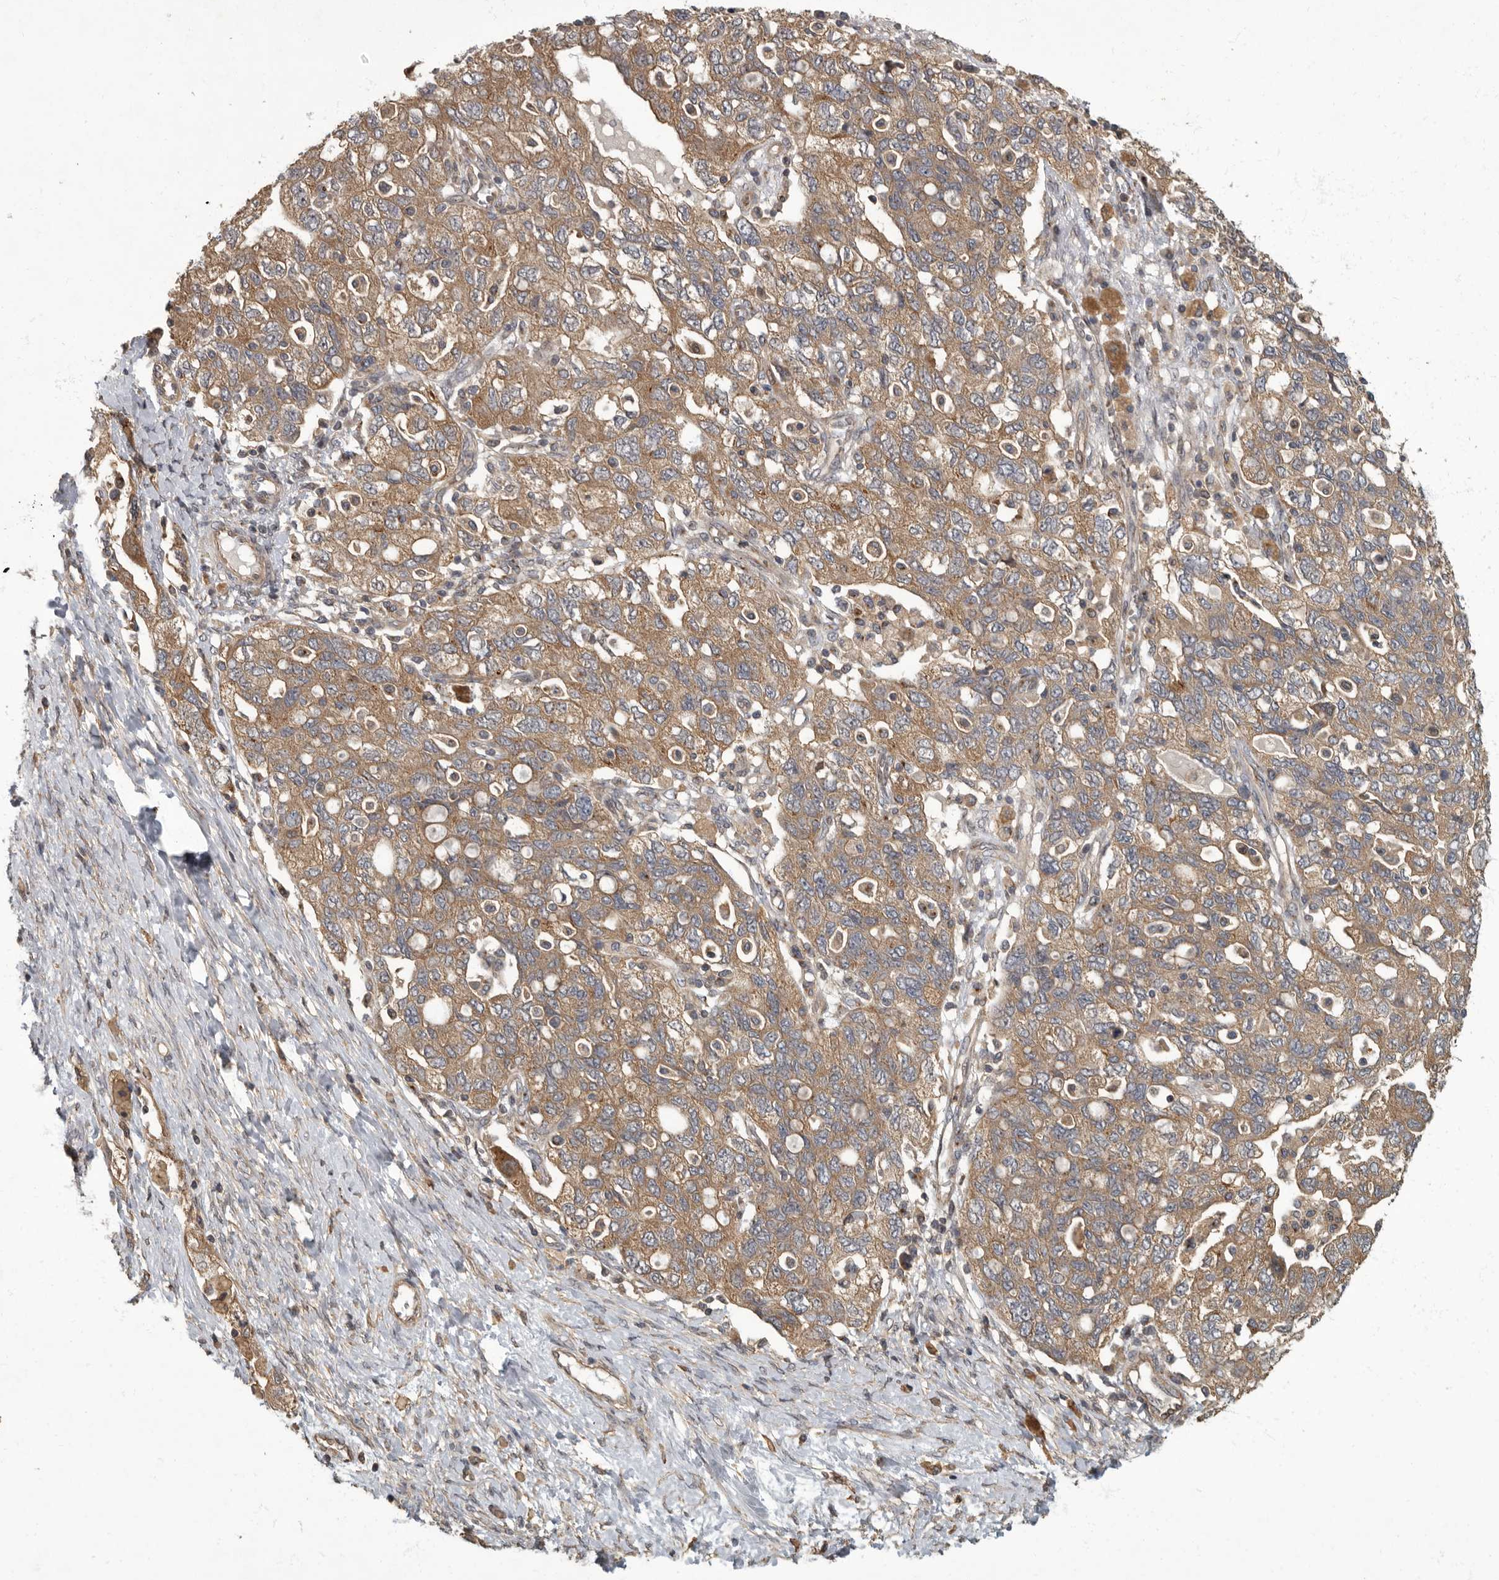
{"staining": {"intensity": "moderate", "quantity": ">75%", "location": "cytoplasmic/membranous"}, "tissue": "ovarian cancer", "cell_type": "Tumor cells", "image_type": "cancer", "snomed": [{"axis": "morphology", "description": "Carcinoma, NOS"}, {"axis": "morphology", "description": "Cystadenocarcinoma, serous, NOS"}, {"axis": "topography", "description": "Ovary"}], "caption": "A brown stain shows moderate cytoplasmic/membranous staining of a protein in ovarian cancer tumor cells. The protein of interest is shown in brown color, while the nuclei are stained blue.", "gene": "IQCK", "patient": {"sex": "female", "age": 69}}